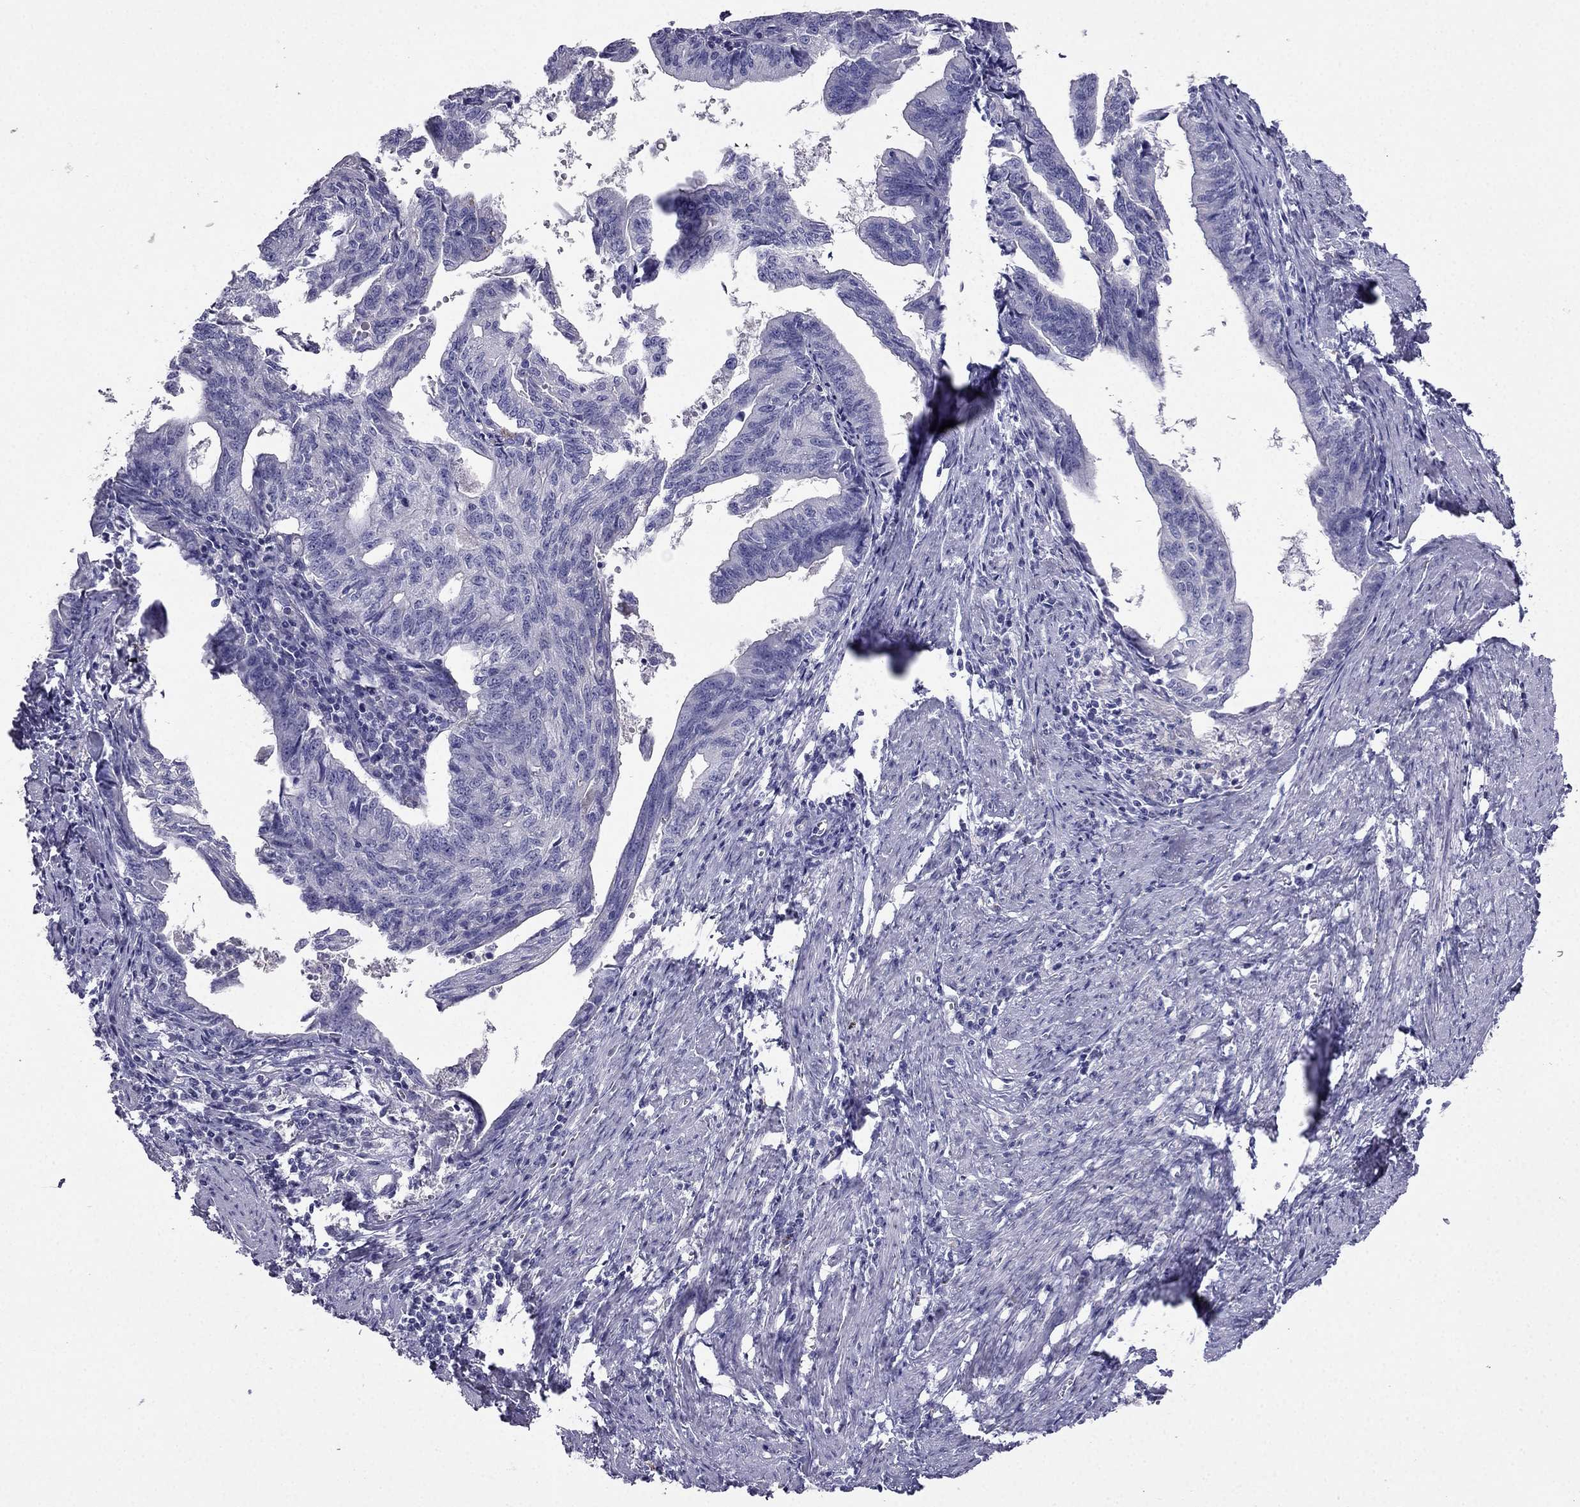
{"staining": {"intensity": "negative", "quantity": "none", "location": "none"}, "tissue": "endometrial cancer", "cell_type": "Tumor cells", "image_type": "cancer", "snomed": [{"axis": "morphology", "description": "Adenocarcinoma, NOS"}, {"axis": "topography", "description": "Endometrium"}], "caption": "High magnification brightfield microscopy of adenocarcinoma (endometrial) stained with DAB (brown) and counterstained with hematoxylin (blue): tumor cells show no significant positivity.", "gene": "PTH", "patient": {"sex": "female", "age": 65}}